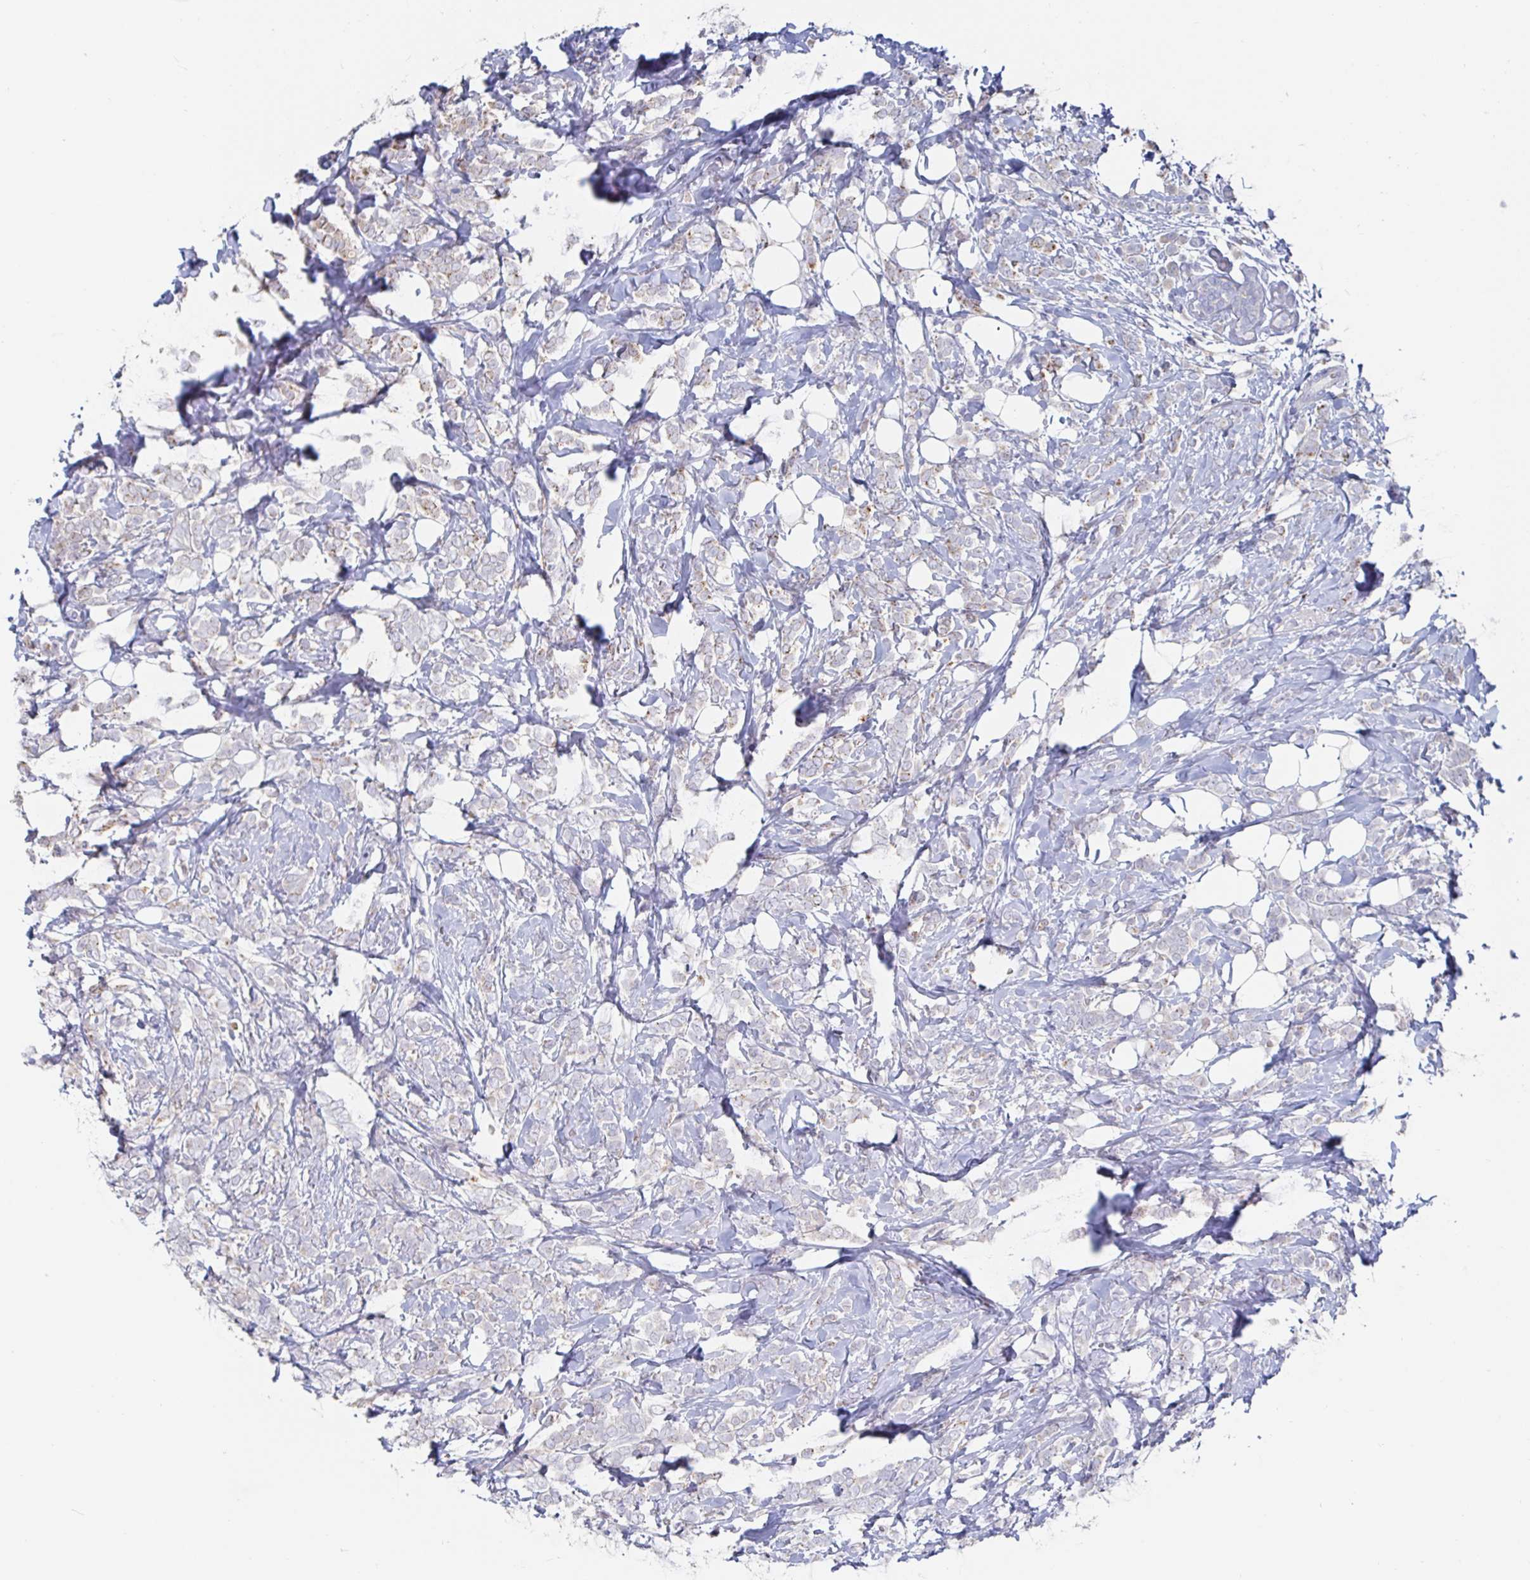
{"staining": {"intensity": "weak", "quantity": "<25%", "location": "cytoplasmic/membranous"}, "tissue": "breast cancer", "cell_type": "Tumor cells", "image_type": "cancer", "snomed": [{"axis": "morphology", "description": "Lobular carcinoma"}, {"axis": "topography", "description": "Breast"}], "caption": "Breast cancer (lobular carcinoma) was stained to show a protein in brown. There is no significant positivity in tumor cells.", "gene": "SPPL3", "patient": {"sex": "female", "age": 49}}